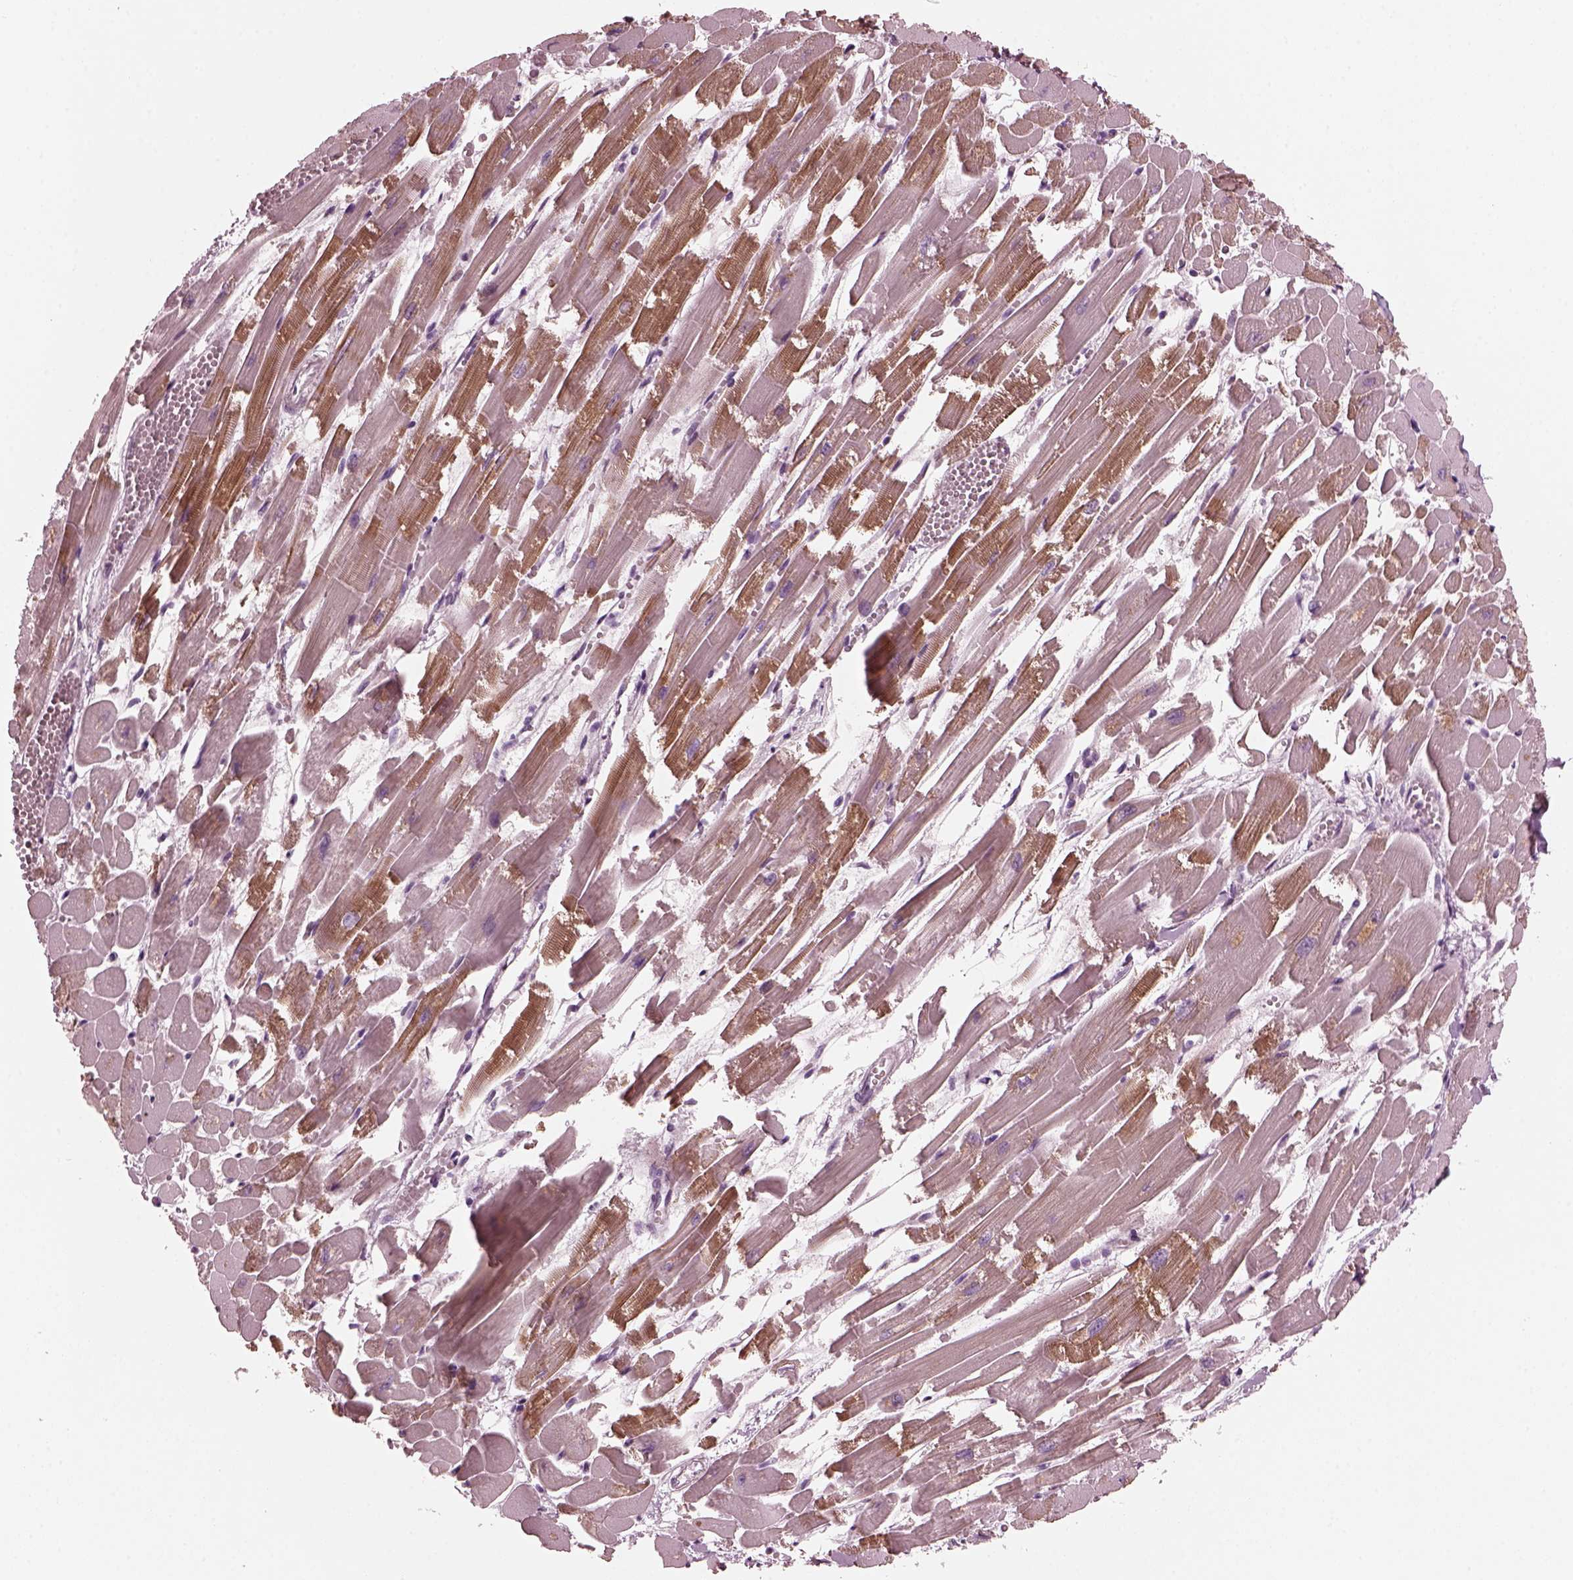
{"staining": {"intensity": "moderate", "quantity": "<25%", "location": "cytoplasmic/membranous"}, "tissue": "heart muscle", "cell_type": "Cardiomyocytes", "image_type": "normal", "snomed": [{"axis": "morphology", "description": "Normal tissue, NOS"}, {"axis": "topography", "description": "Heart"}], "caption": "Approximately <25% of cardiomyocytes in benign heart muscle display moderate cytoplasmic/membranous protein positivity as visualized by brown immunohistochemical staining.", "gene": "SLAMF8", "patient": {"sex": "female", "age": 52}}